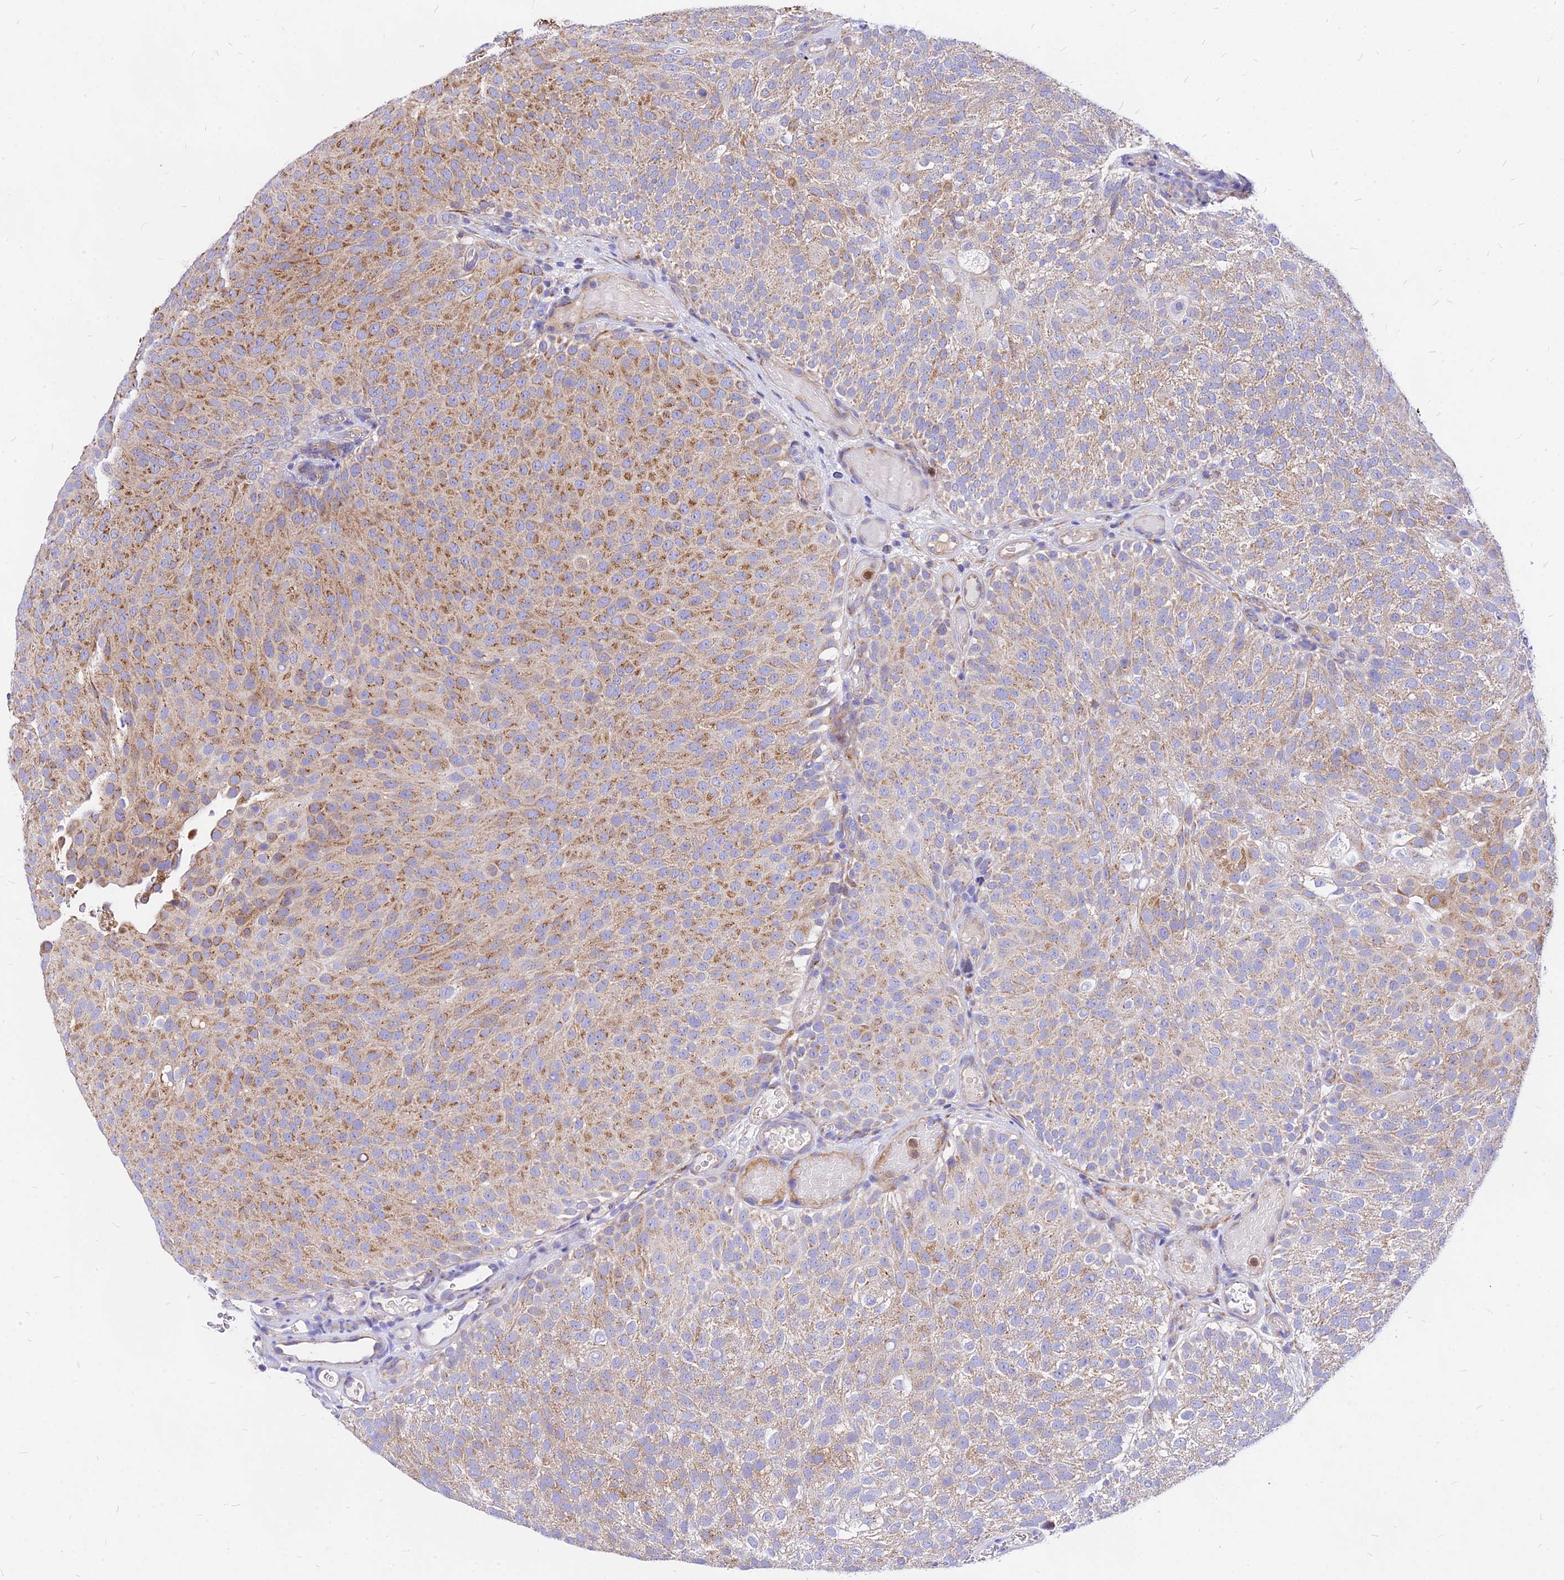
{"staining": {"intensity": "moderate", "quantity": "25%-75%", "location": "cytoplasmic/membranous"}, "tissue": "urothelial cancer", "cell_type": "Tumor cells", "image_type": "cancer", "snomed": [{"axis": "morphology", "description": "Urothelial carcinoma, Low grade"}, {"axis": "topography", "description": "Urinary bladder"}], "caption": "Protein expression analysis of human urothelial cancer reveals moderate cytoplasmic/membranous staining in about 25%-75% of tumor cells. Using DAB (3,3'-diaminobenzidine) (brown) and hematoxylin (blue) stains, captured at high magnification using brightfield microscopy.", "gene": "MRPL3", "patient": {"sex": "male", "age": 78}}